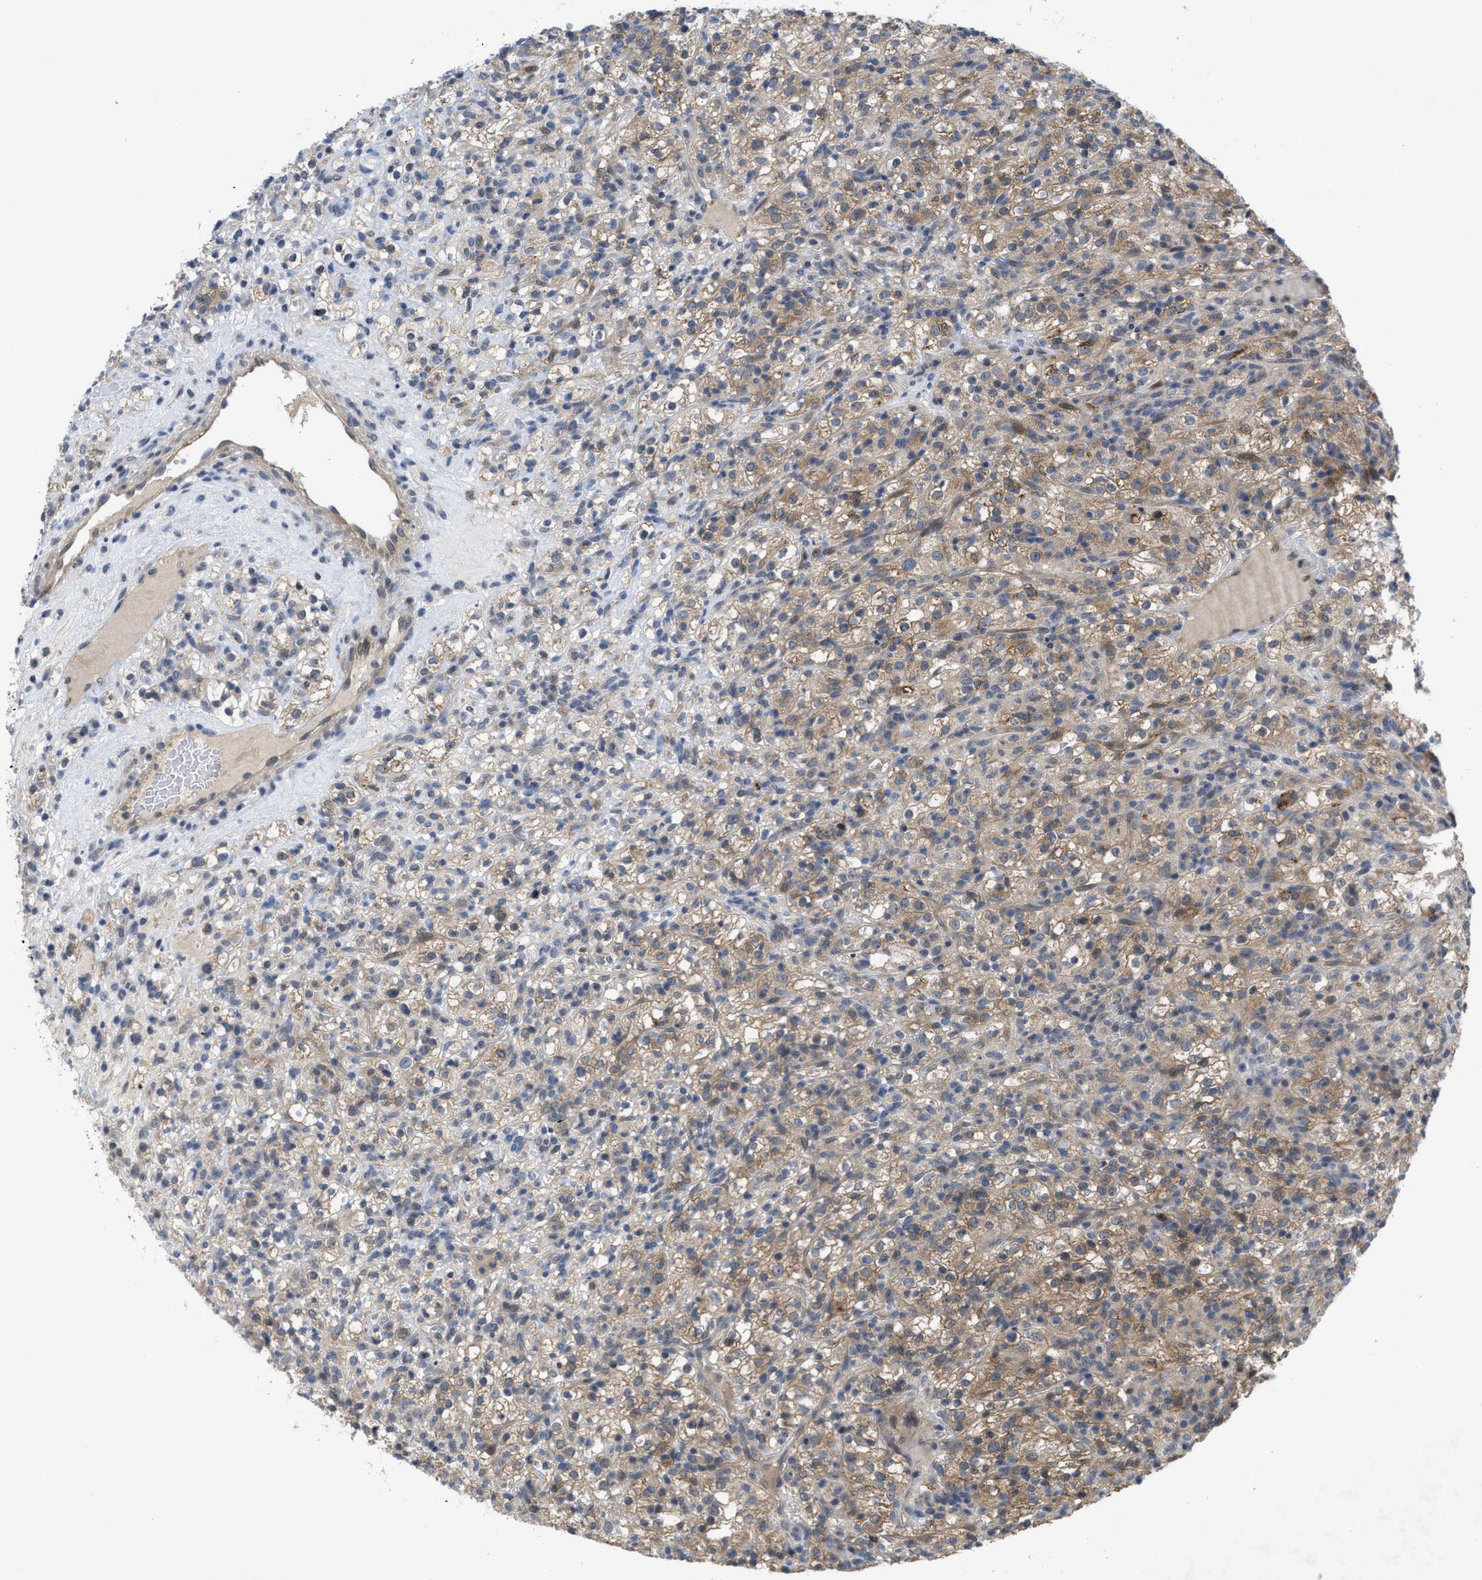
{"staining": {"intensity": "weak", "quantity": "<25%", "location": "cytoplasmic/membranous"}, "tissue": "renal cancer", "cell_type": "Tumor cells", "image_type": "cancer", "snomed": [{"axis": "morphology", "description": "Normal tissue, NOS"}, {"axis": "morphology", "description": "Adenocarcinoma, NOS"}, {"axis": "topography", "description": "Kidney"}], "caption": "Human renal adenocarcinoma stained for a protein using immunohistochemistry shows no positivity in tumor cells.", "gene": "LDAF1", "patient": {"sex": "female", "age": 72}}